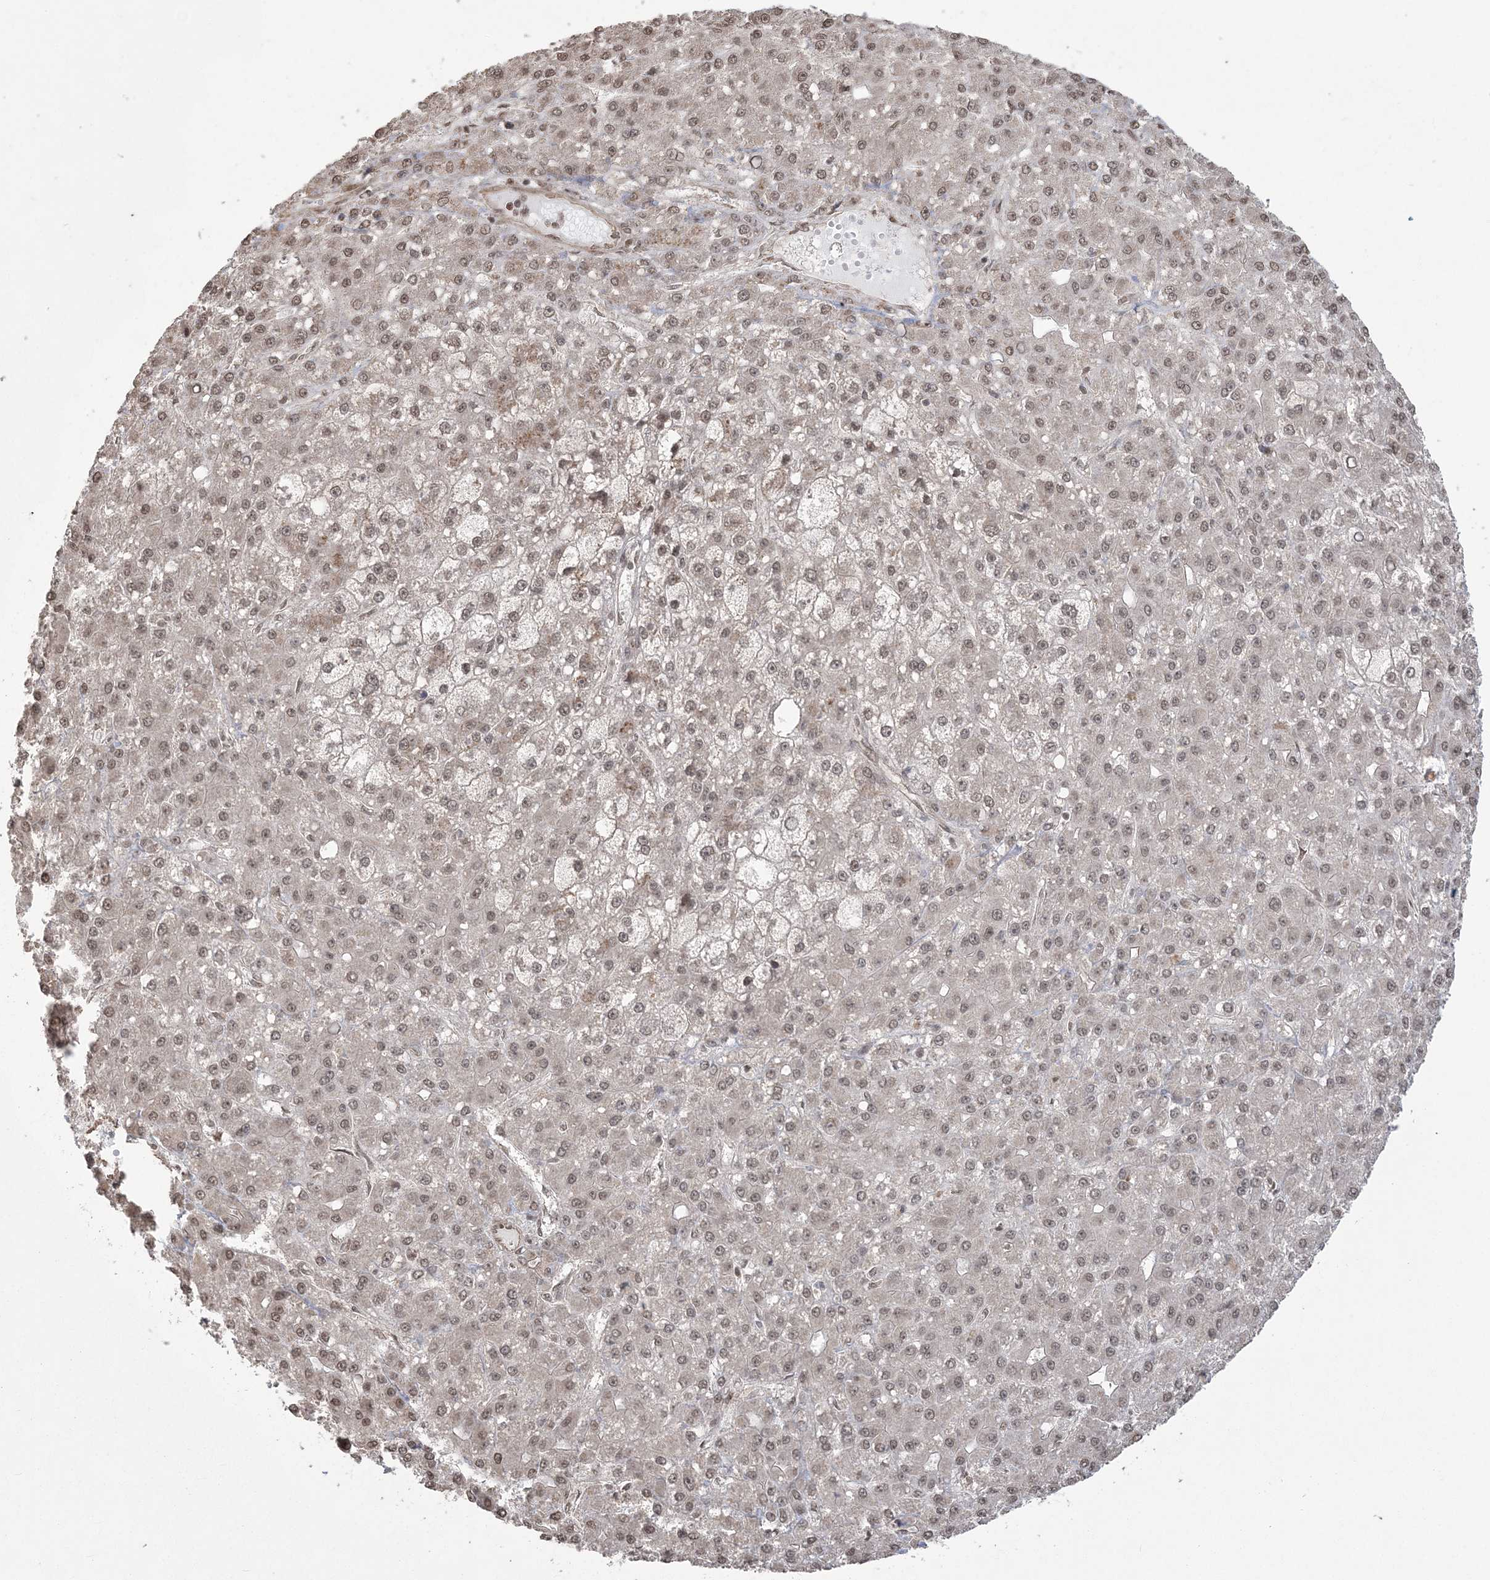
{"staining": {"intensity": "moderate", "quantity": ">75%", "location": "nuclear"}, "tissue": "liver cancer", "cell_type": "Tumor cells", "image_type": "cancer", "snomed": [{"axis": "morphology", "description": "Carcinoma, Hepatocellular, NOS"}, {"axis": "topography", "description": "Liver"}], "caption": "This is an image of immunohistochemistry (IHC) staining of liver cancer (hepatocellular carcinoma), which shows moderate staining in the nuclear of tumor cells.", "gene": "ZNF839", "patient": {"sex": "male", "age": 67}}